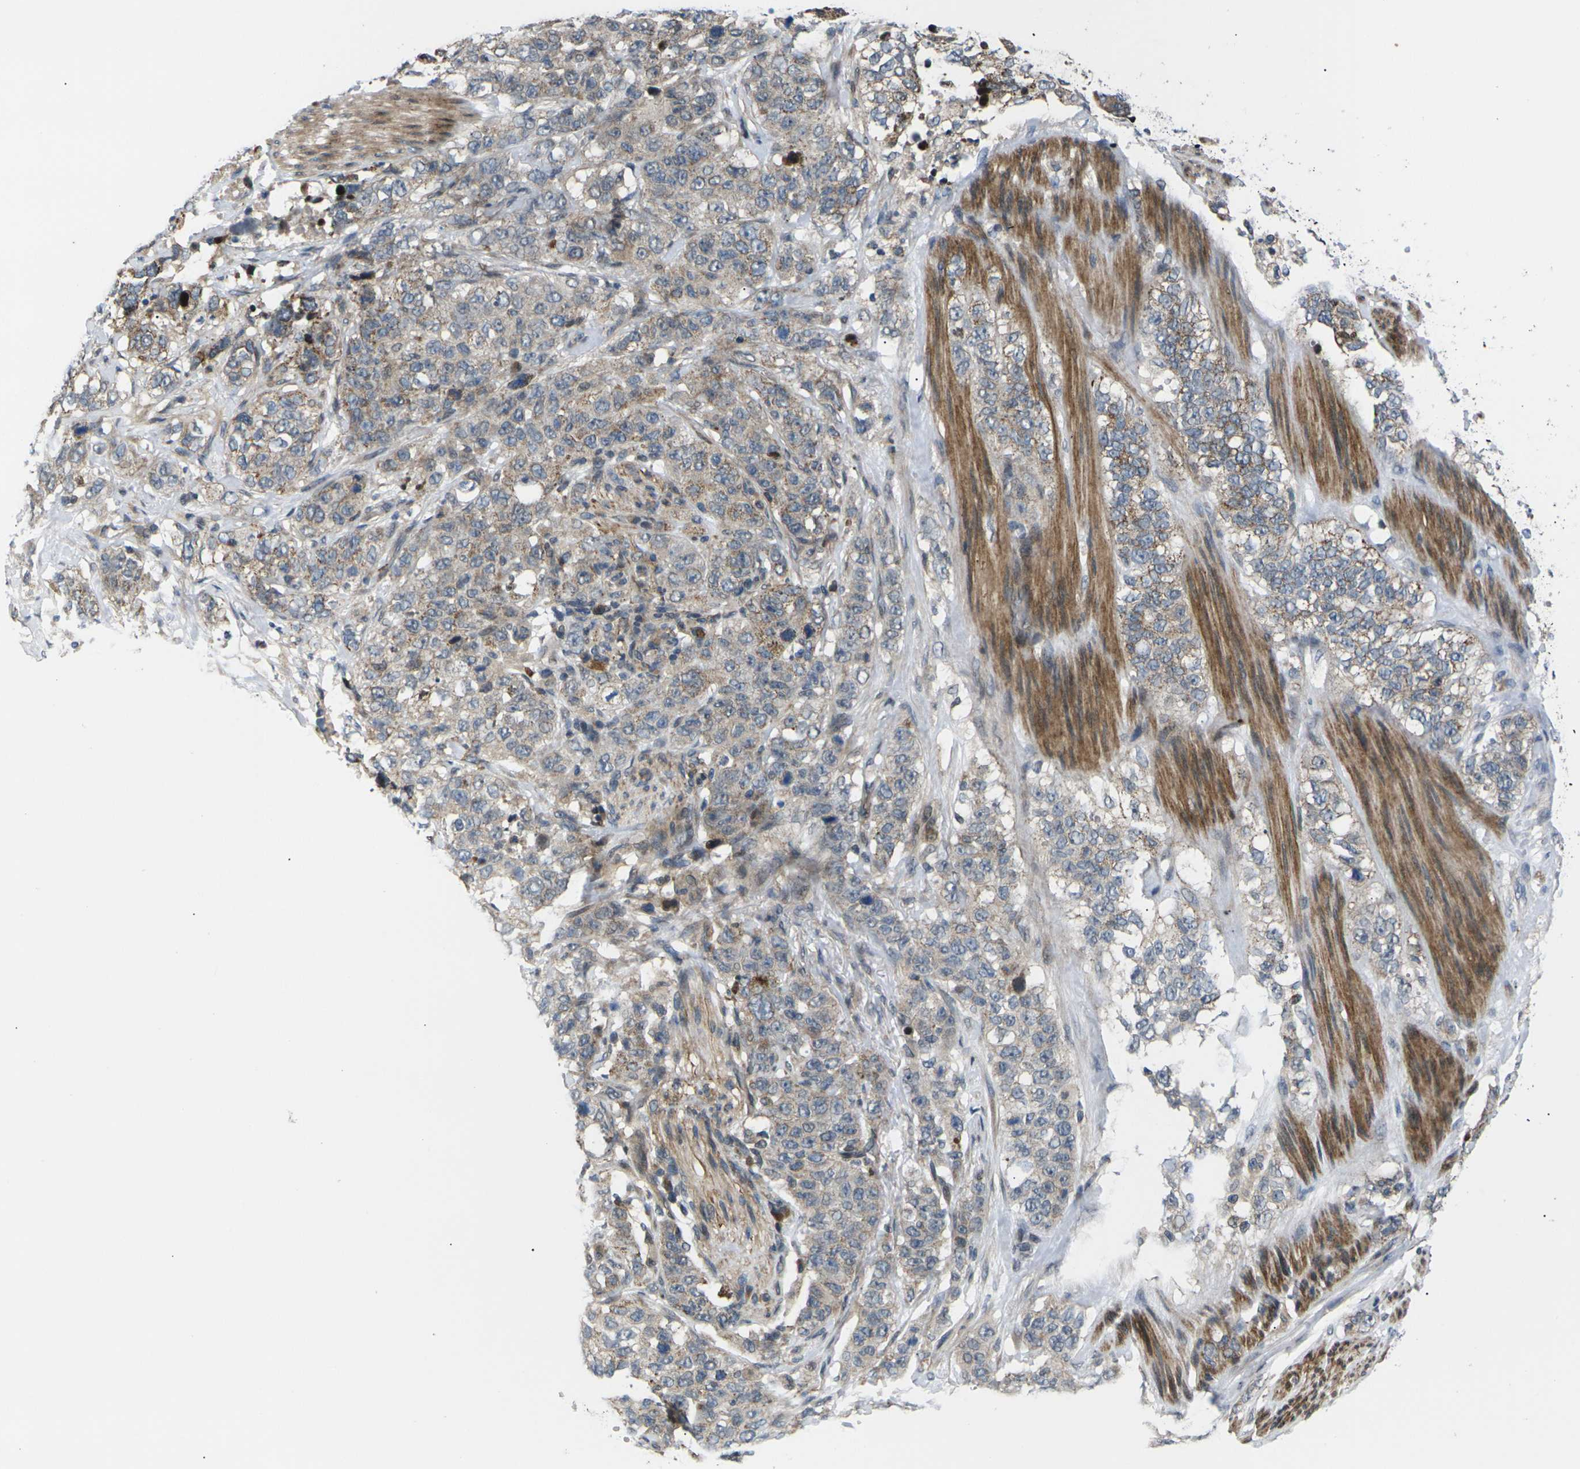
{"staining": {"intensity": "weak", "quantity": "25%-75%", "location": "cytoplasmic/membranous"}, "tissue": "stomach cancer", "cell_type": "Tumor cells", "image_type": "cancer", "snomed": [{"axis": "morphology", "description": "Adenocarcinoma, NOS"}, {"axis": "topography", "description": "Stomach"}], "caption": "A brown stain labels weak cytoplasmic/membranous positivity of a protein in stomach cancer tumor cells.", "gene": "RPS6KA3", "patient": {"sex": "male", "age": 48}}